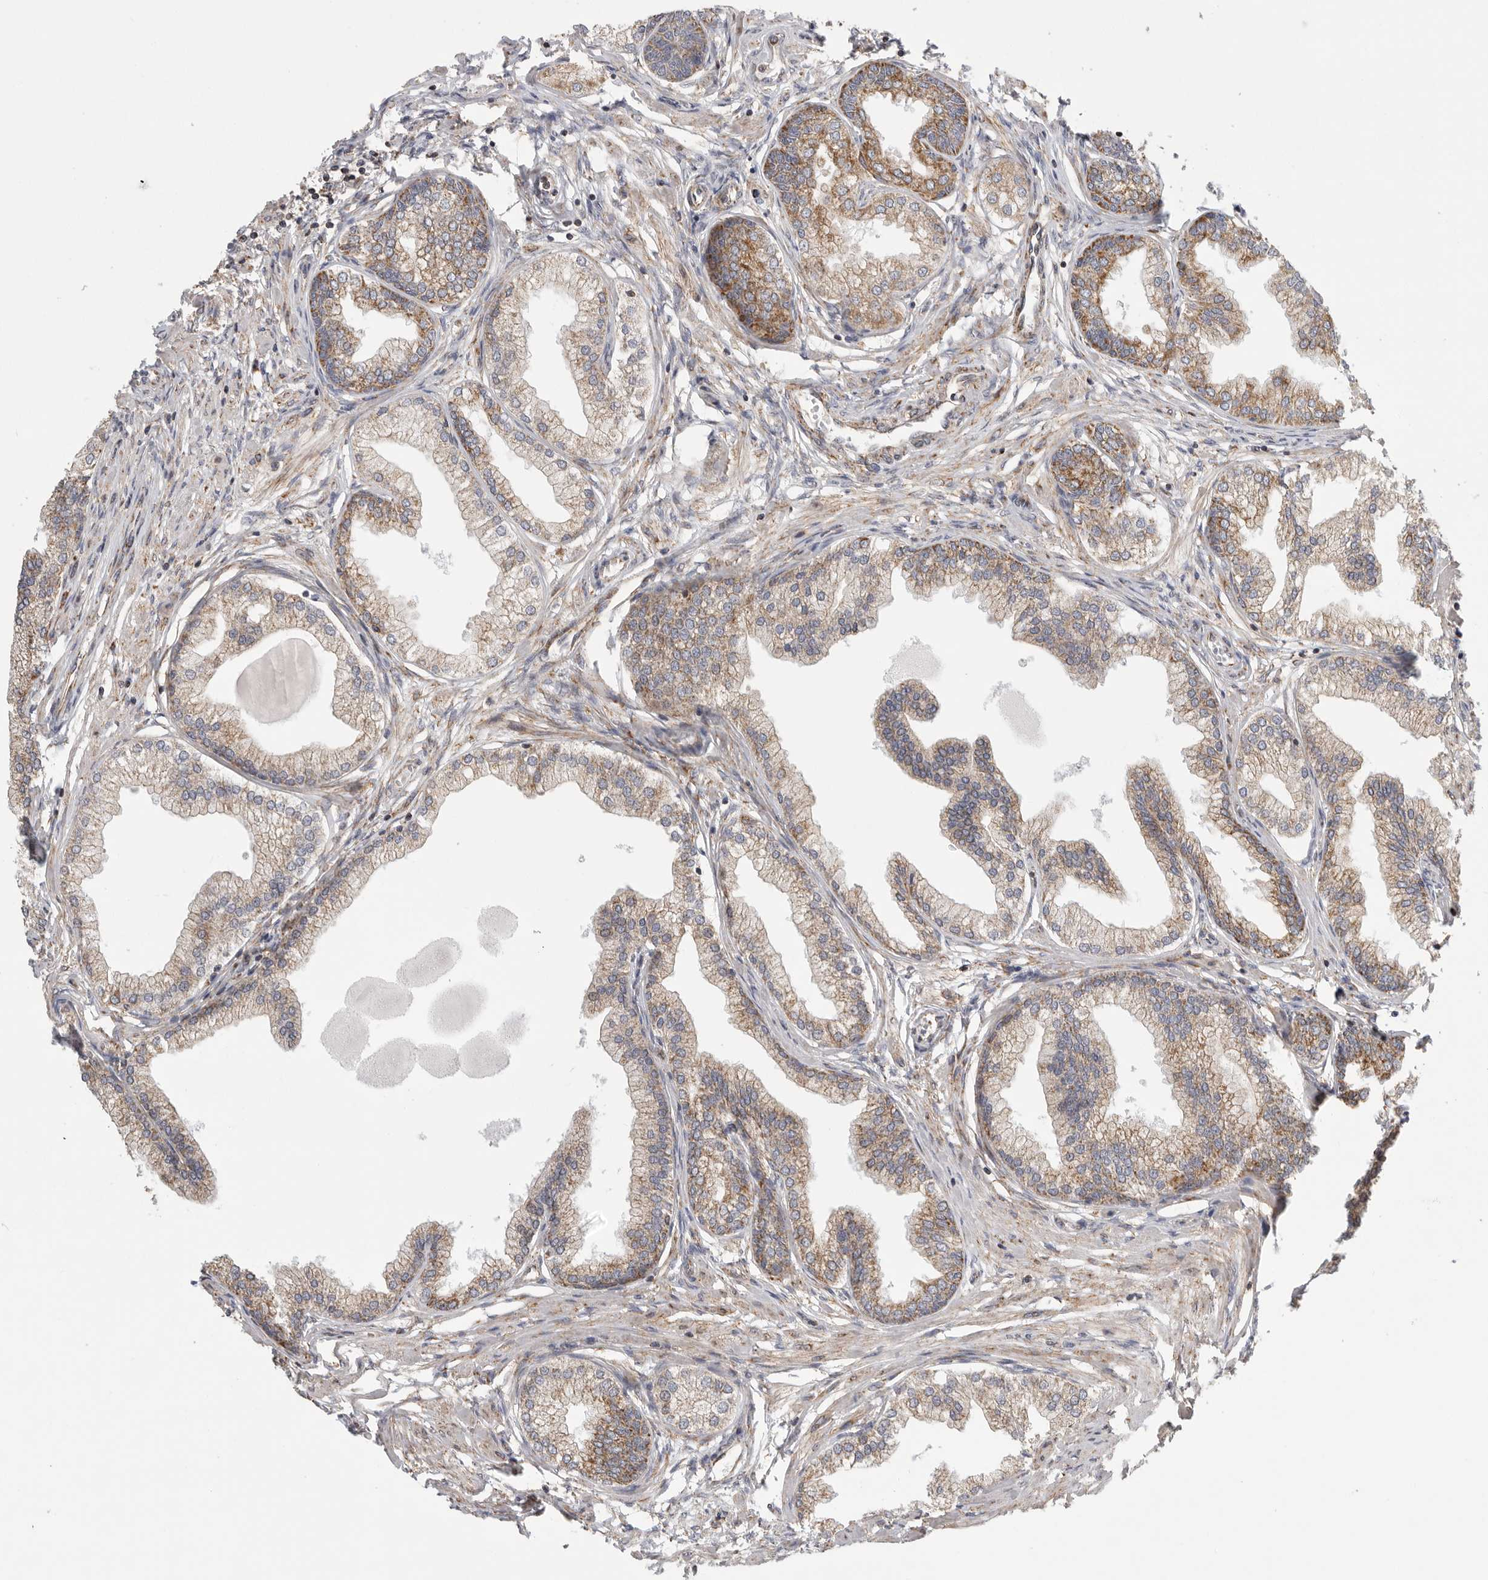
{"staining": {"intensity": "moderate", "quantity": ">75%", "location": "cytoplasmic/membranous"}, "tissue": "prostate", "cell_type": "Glandular cells", "image_type": "normal", "snomed": [{"axis": "morphology", "description": "Normal tissue, NOS"}, {"axis": "morphology", "description": "Urothelial carcinoma, Low grade"}, {"axis": "topography", "description": "Urinary bladder"}, {"axis": "topography", "description": "Prostate"}], "caption": "Immunohistochemical staining of benign human prostate exhibits >75% levels of moderate cytoplasmic/membranous protein staining in about >75% of glandular cells. (DAB (3,3'-diaminobenzidine) = brown stain, brightfield microscopy at high magnification).", "gene": "FKBP8", "patient": {"sex": "male", "age": 60}}